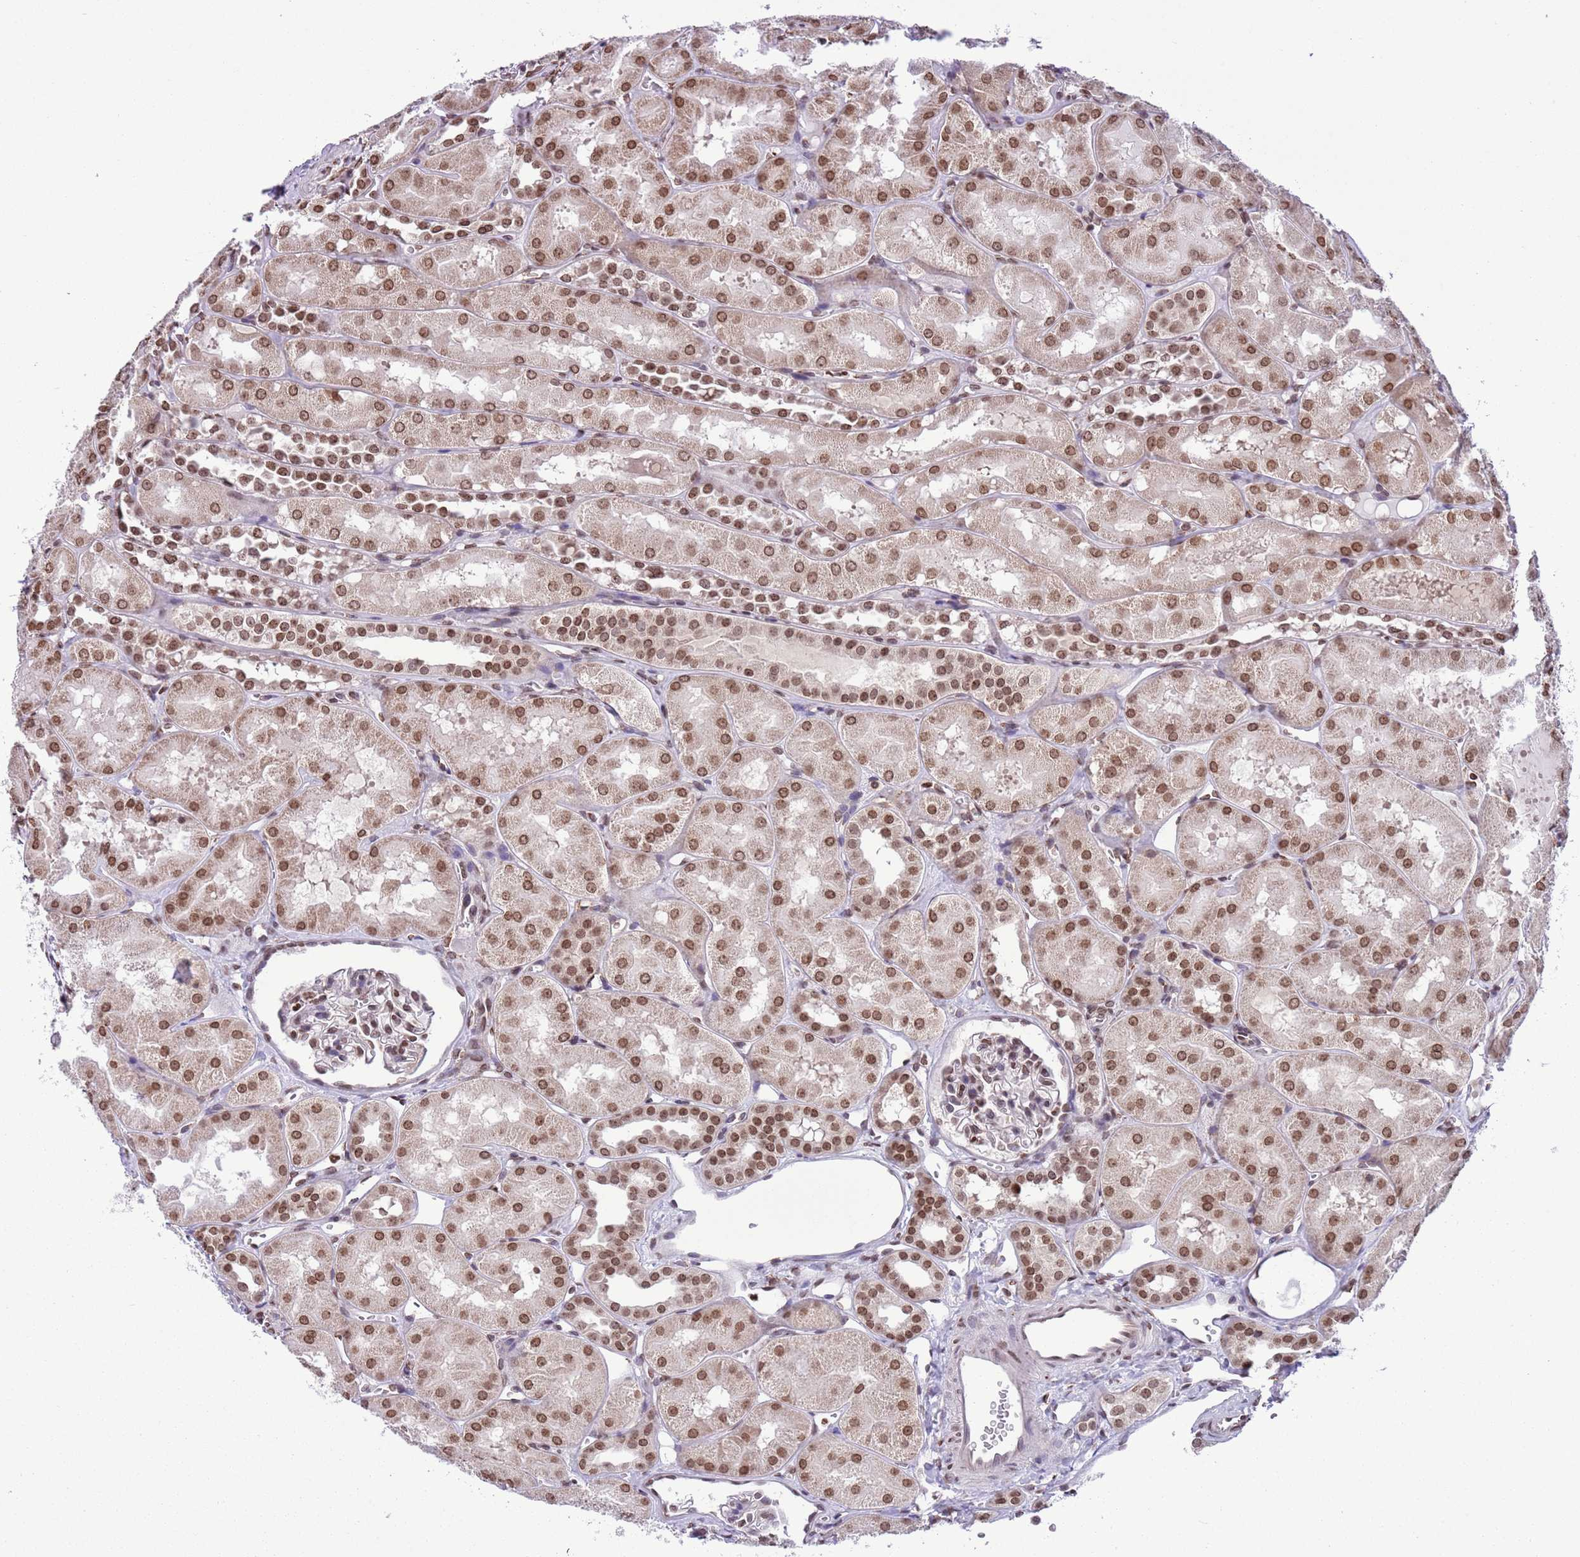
{"staining": {"intensity": "moderate", "quantity": "25%-75%", "location": "nuclear"}, "tissue": "kidney", "cell_type": "Cells in glomeruli", "image_type": "normal", "snomed": [{"axis": "morphology", "description": "Normal tissue, NOS"}, {"axis": "topography", "description": "Kidney"}, {"axis": "topography", "description": "Urinary bladder"}], "caption": "Protein expression by IHC demonstrates moderate nuclear staining in about 25%-75% of cells in glomeruli in benign kidney. Nuclei are stained in blue.", "gene": "NRIP1", "patient": {"sex": "male", "age": 16}}